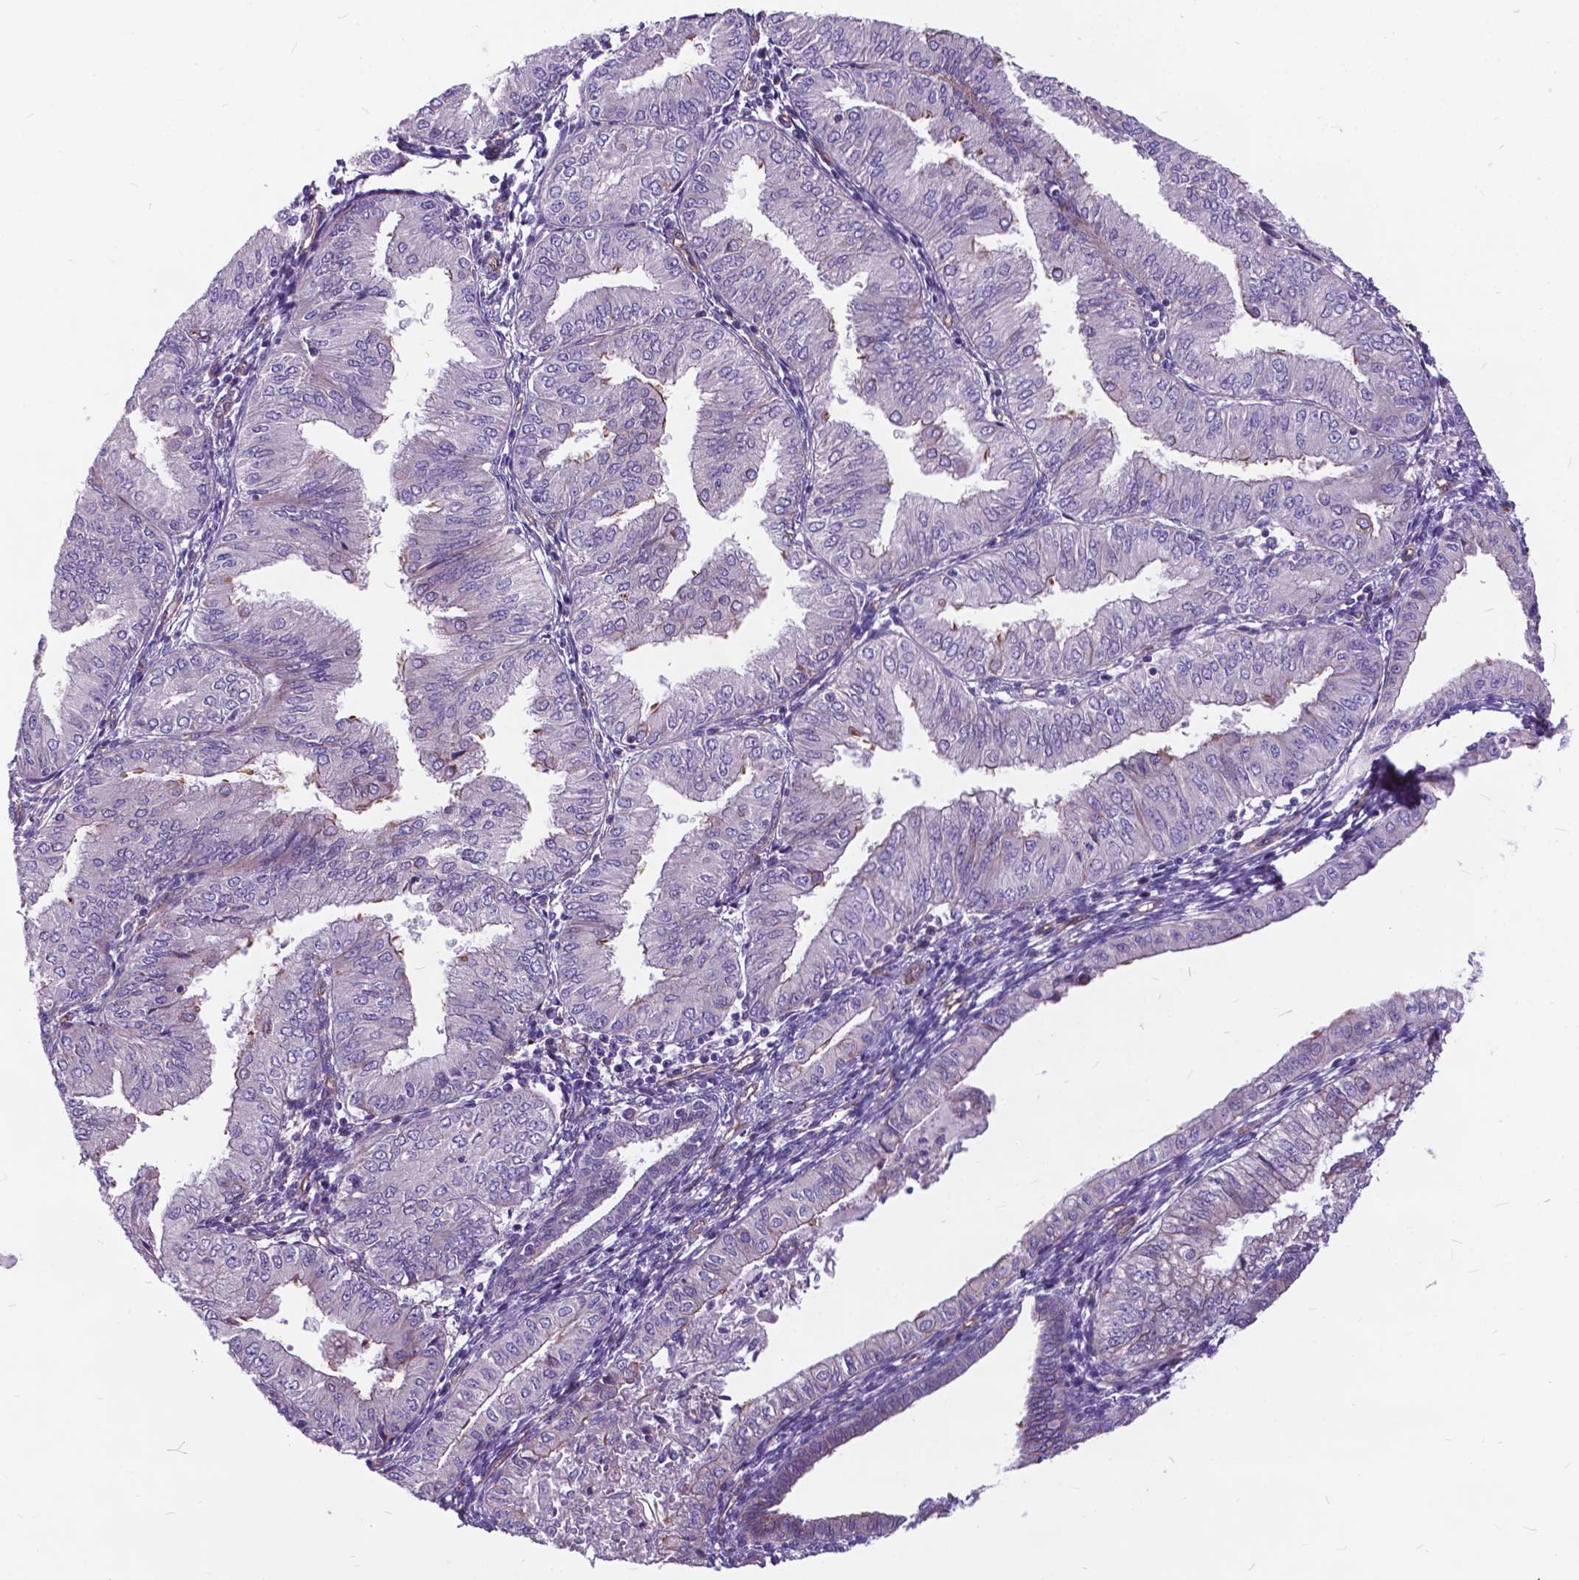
{"staining": {"intensity": "negative", "quantity": "none", "location": "none"}, "tissue": "endometrial cancer", "cell_type": "Tumor cells", "image_type": "cancer", "snomed": [{"axis": "morphology", "description": "Adenocarcinoma, NOS"}, {"axis": "topography", "description": "Endometrium"}], "caption": "High power microscopy histopathology image of an immunohistochemistry photomicrograph of endometrial cancer, revealing no significant expression in tumor cells.", "gene": "FLT4", "patient": {"sex": "female", "age": 53}}